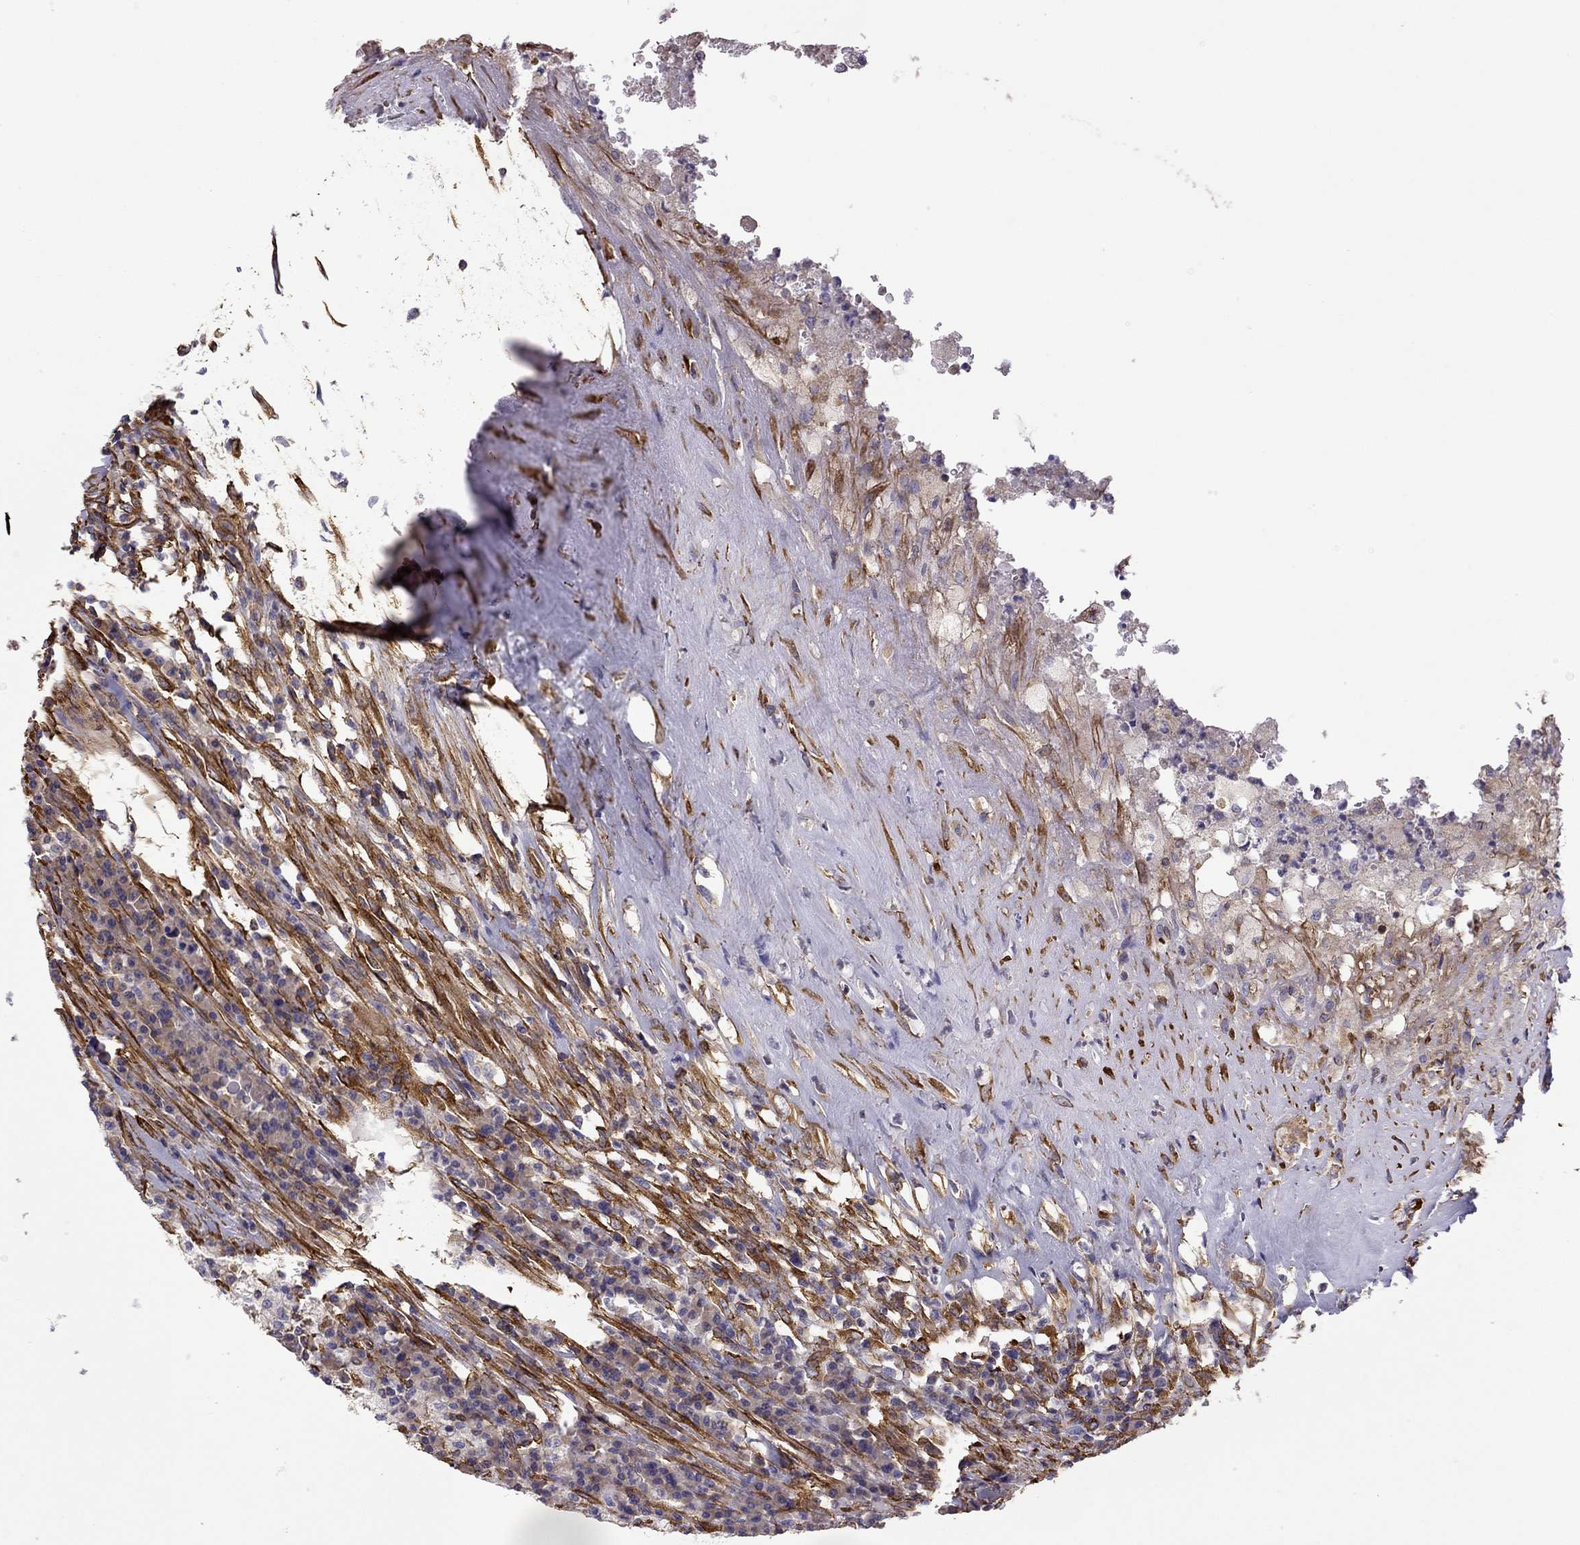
{"staining": {"intensity": "weak", "quantity": "<25%", "location": "cytoplasmic/membranous"}, "tissue": "testis cancer", "cell_type": "Tumor cells", "image_type": "cancer", "snomed": [{"axis": "morphology", "description": "Necrosis, NOS"}, {"axis": "morphology", "description": "Carcinoma, Embryonal, NOS"}, {"axis": "topography", "description": "Testis"}], "caption": "Embryonal carcinoma (testis) was stained to show a protein in brown. There is no significant expression in tumor cells. (DAB immunohistochemistry (IHC) visualized using brightfield microscopy, high magnification).", "gene": "MAP4", "patient": {"sex": "male", "age": 19}}